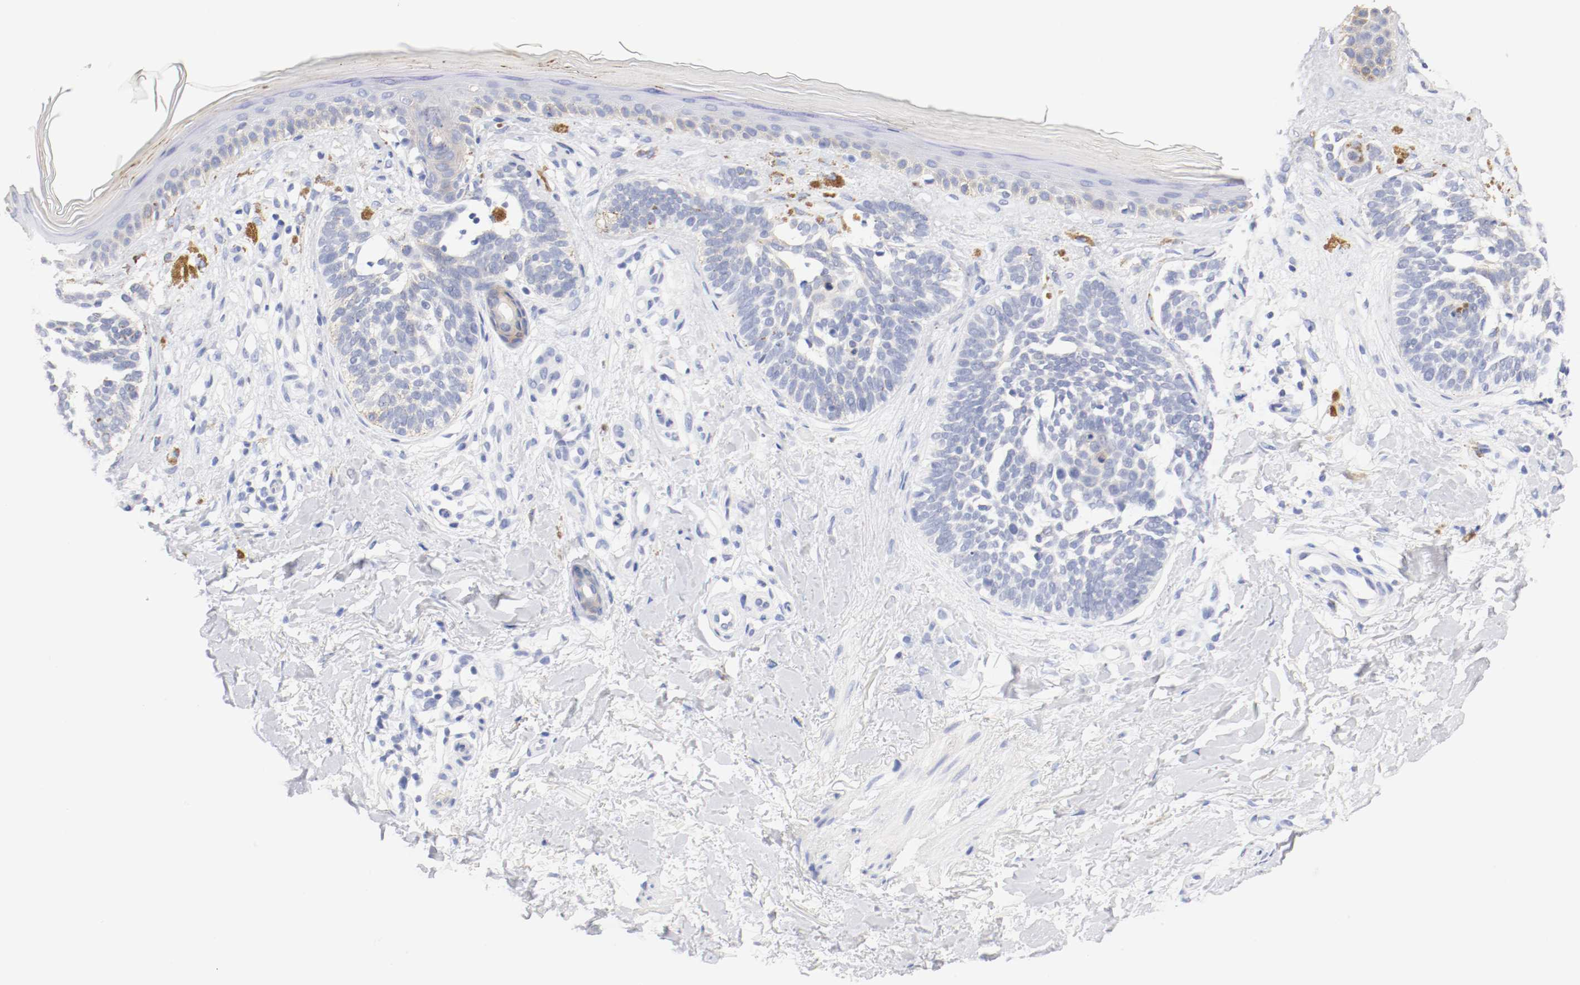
{"staining": {"intensity": "negative", "quantity": "none", "location": "none"}, "tissue": "skin cancer", "cell_type": "Tumor cells", "image_type": "cancer", "snomed": [{"axis": "morphology", "description": "Normal tissue, NOS"}, {"axis": "morphology", "description": "Basal cell carcinoma"}, {"axis": "topography", "description": "Skin"}], "caption": "This is an IHC histopathology image of human skin cancer. There is no expression in tumor cells.", "gene": "HOMER1", "patient": {"sex": "female", "age": 58}}